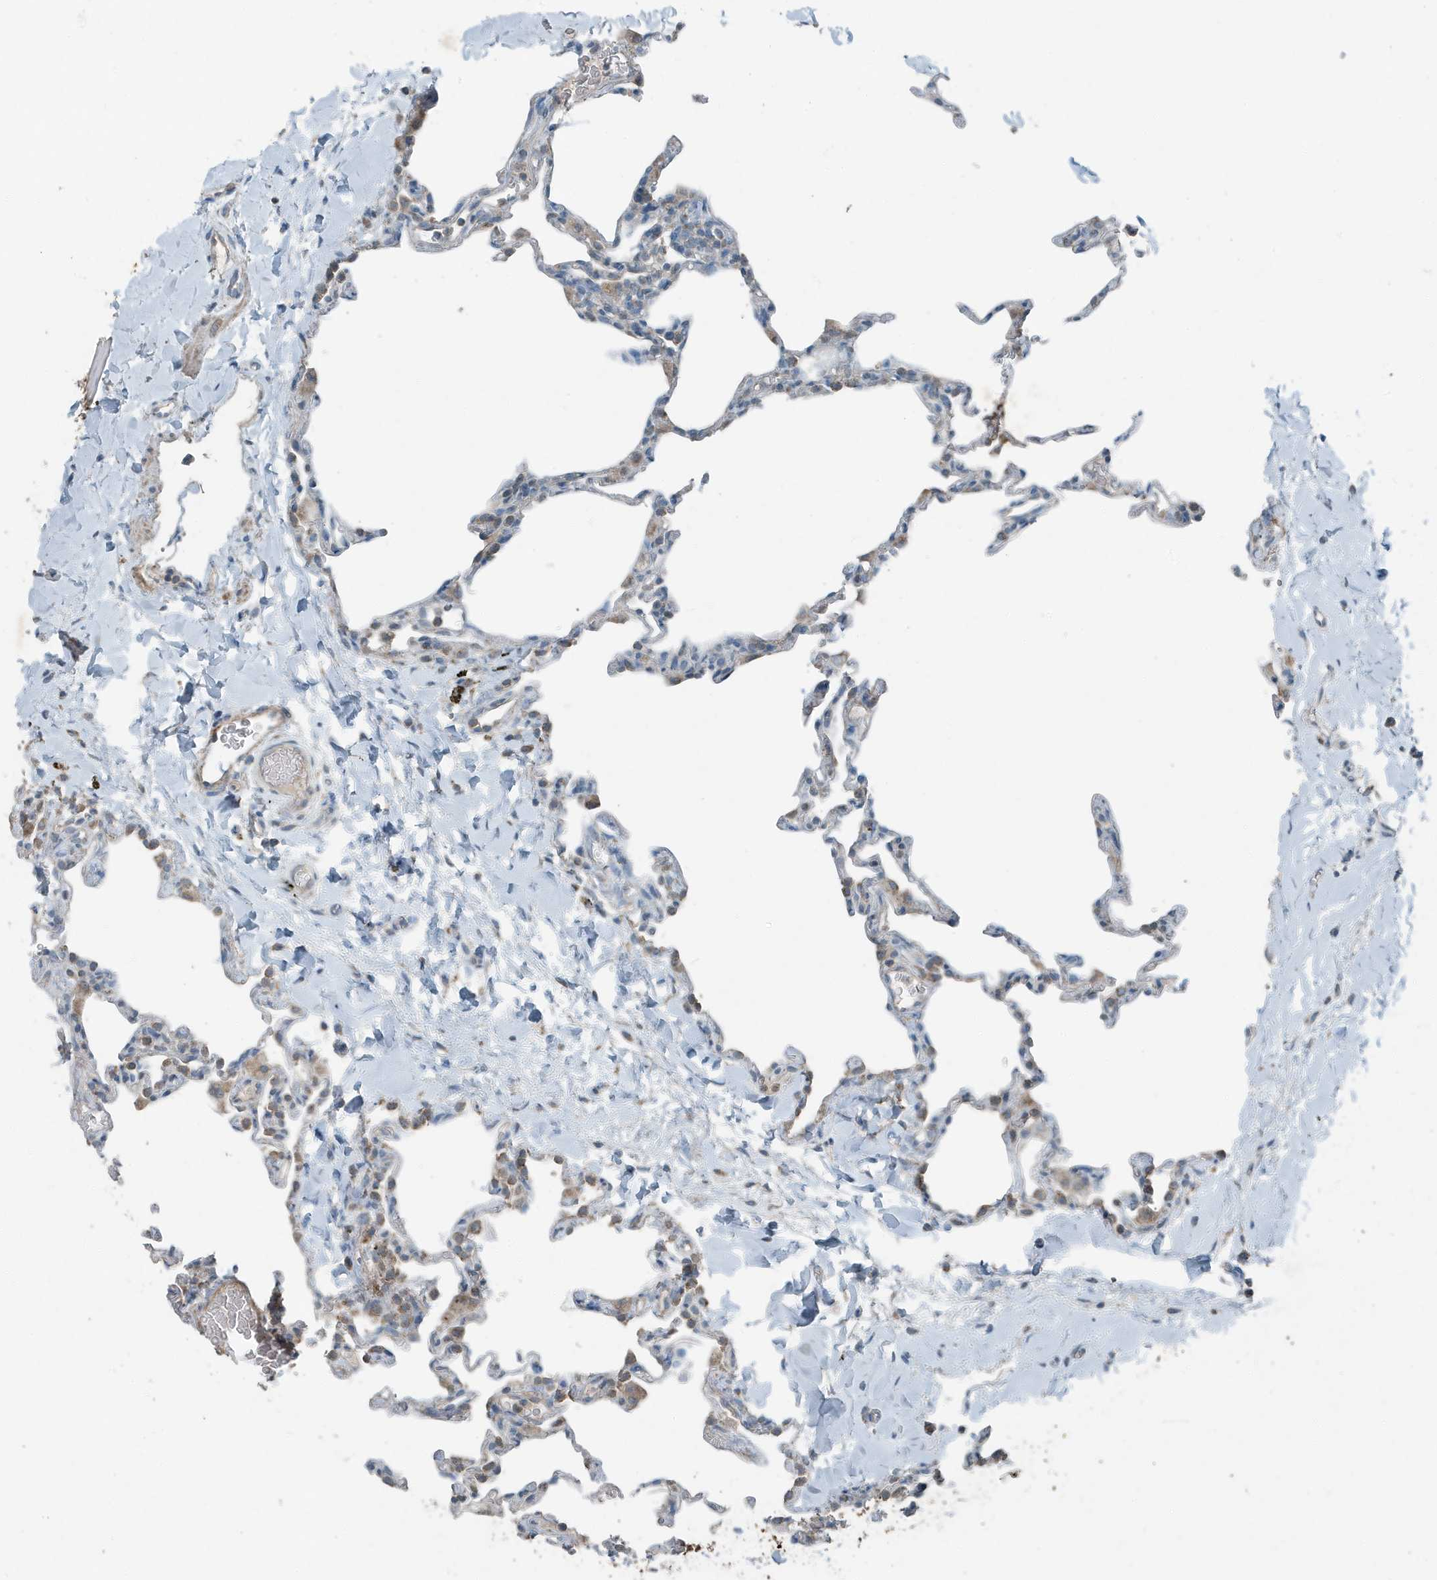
{"staining": {"intensity": "moderate", "quantity": "<25%", "location": "cytoplasmic/membranous"}, "tissue": "lung", "cell_type": "Alveolar cells", "image_type": "normal", "snomed": [{"axis": "morphology", "description": "Normal tissue, NOS"}, {"axis": "topography", "description": "Lung"}], "caption": "Immunohistochemistry image of benign lung: human lung stained using immunohistochemistry (IHC) displays low levels of moderate protein expression localized specifically in the cytoplasmic/membranous of alveolar cells, appearing as a cytoplasmic/membranous brown color.", "gene": "MT", "patient": {"sex": "male", "age": 20}}